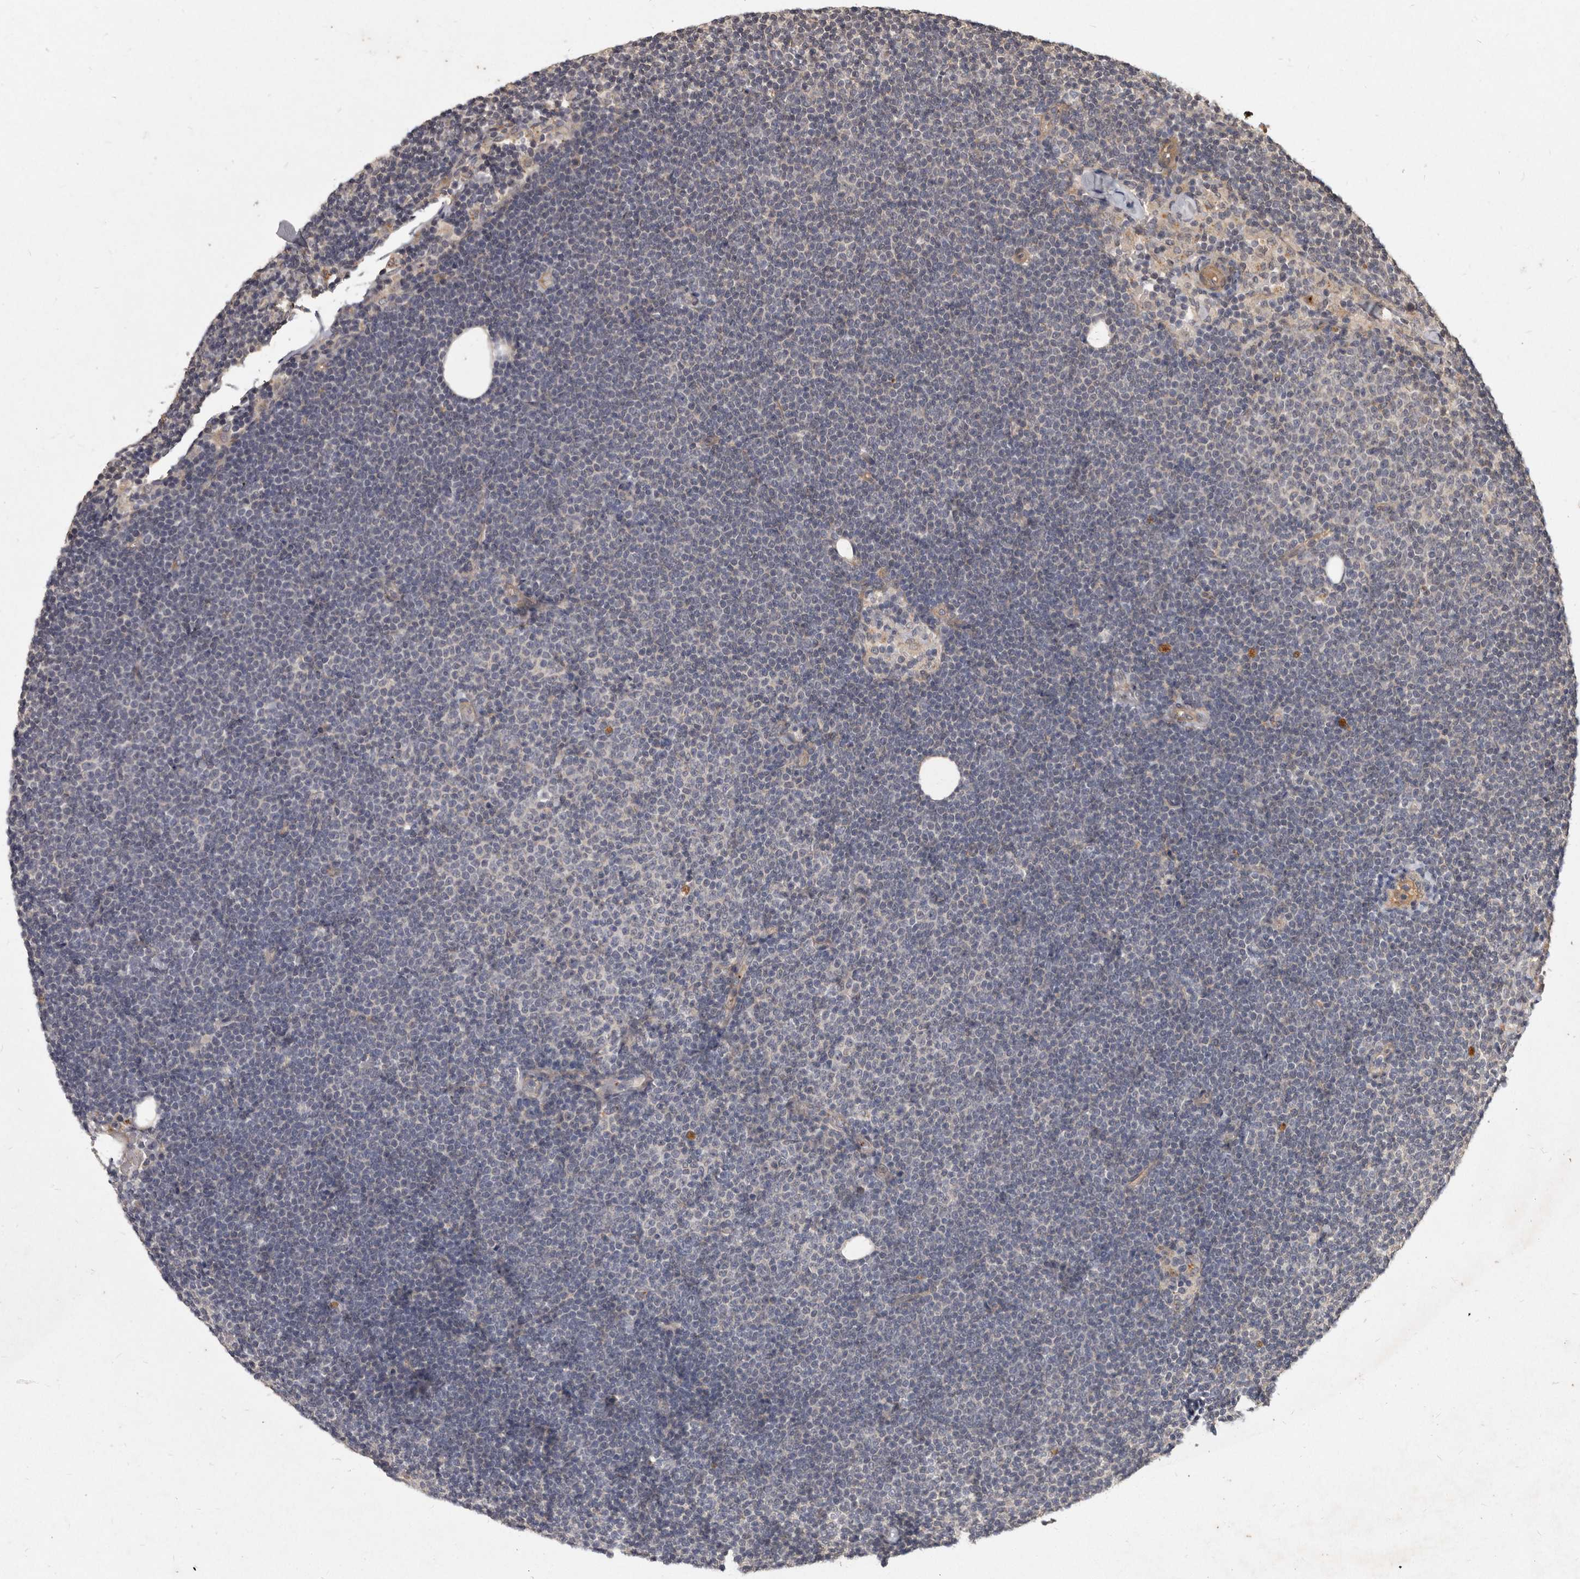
{"staining": {"intensity": "negative", "quantity": "none", "location": "none"}, "tissue": "lymphoma", "cell_type": "Tumor cells", "image_type": "cancer", "snomed": [{"axis": "morphology", "description": "Malignant lymphoma, non-Hodgkin's type, Low grade"}, {"axis": "topography", "description": "Lymph node"}], "caption": "DAB immunohistochemical staining of human lymphoma exhibits no significant expression in tumor cells. (DAB IHC, high magnification).", "gene": "DNAJC28", "patient": {"sex": "female", "age": 53}}